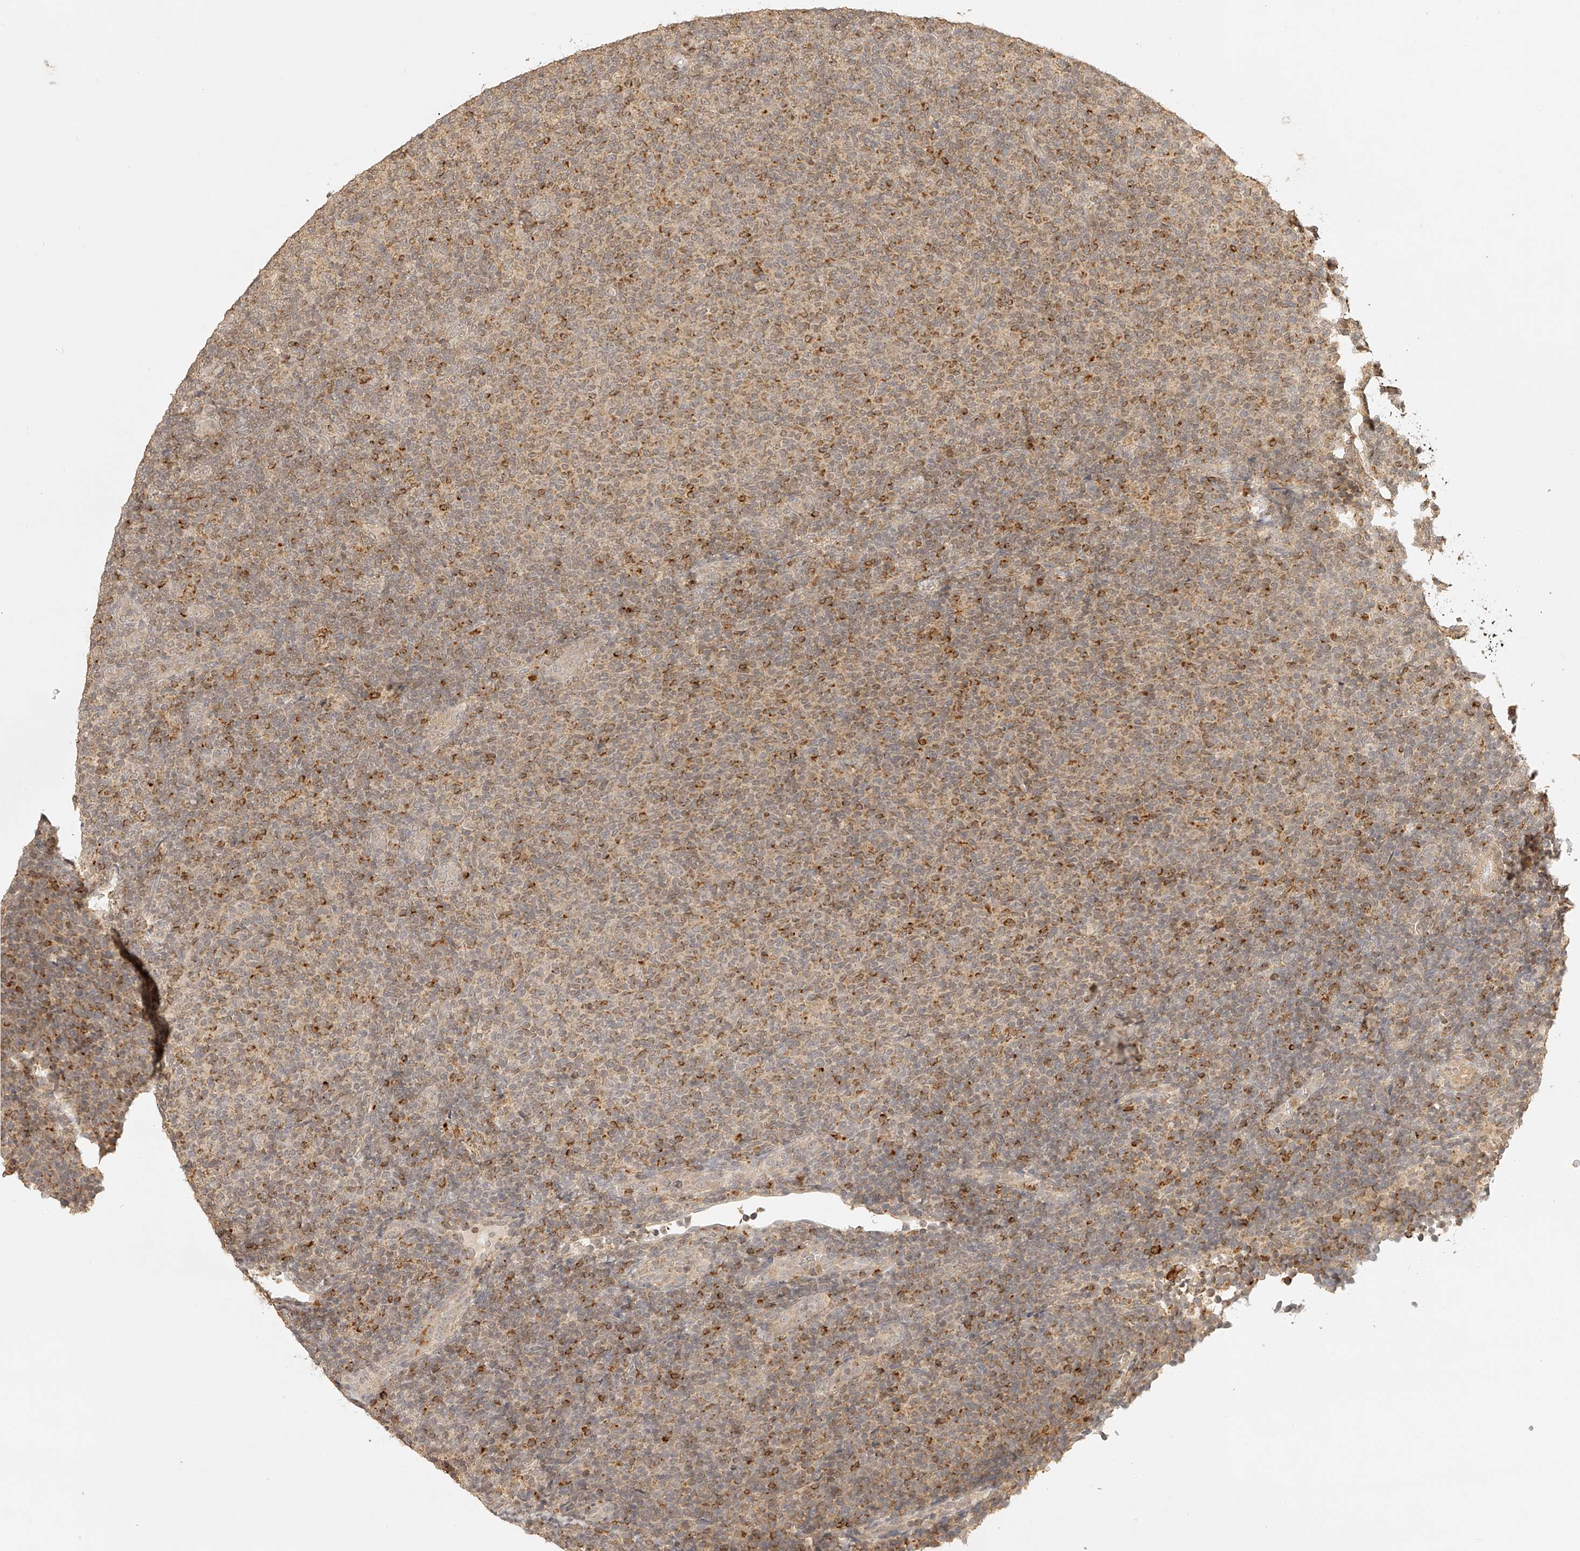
{"staining": {"intensity": "negative", "quantity": "none", "location": "none"}, "tissue": "lymphoma", "cell_type": "Tumor cells", "image_type": "cancer", "snomed": [{"axis": "morphology", "description": "Malignant lymphoma, non-Hodgkin's type, Low grade"}, {"axis": "topography", "description": "Lymph node"}], "caption": "Lymphoma stained for a protein using immunohistochemistry demonstrates no positivity tumor cells.", "gene": "BCL2L11", "patient": {"sex": "male", "age": 66}}